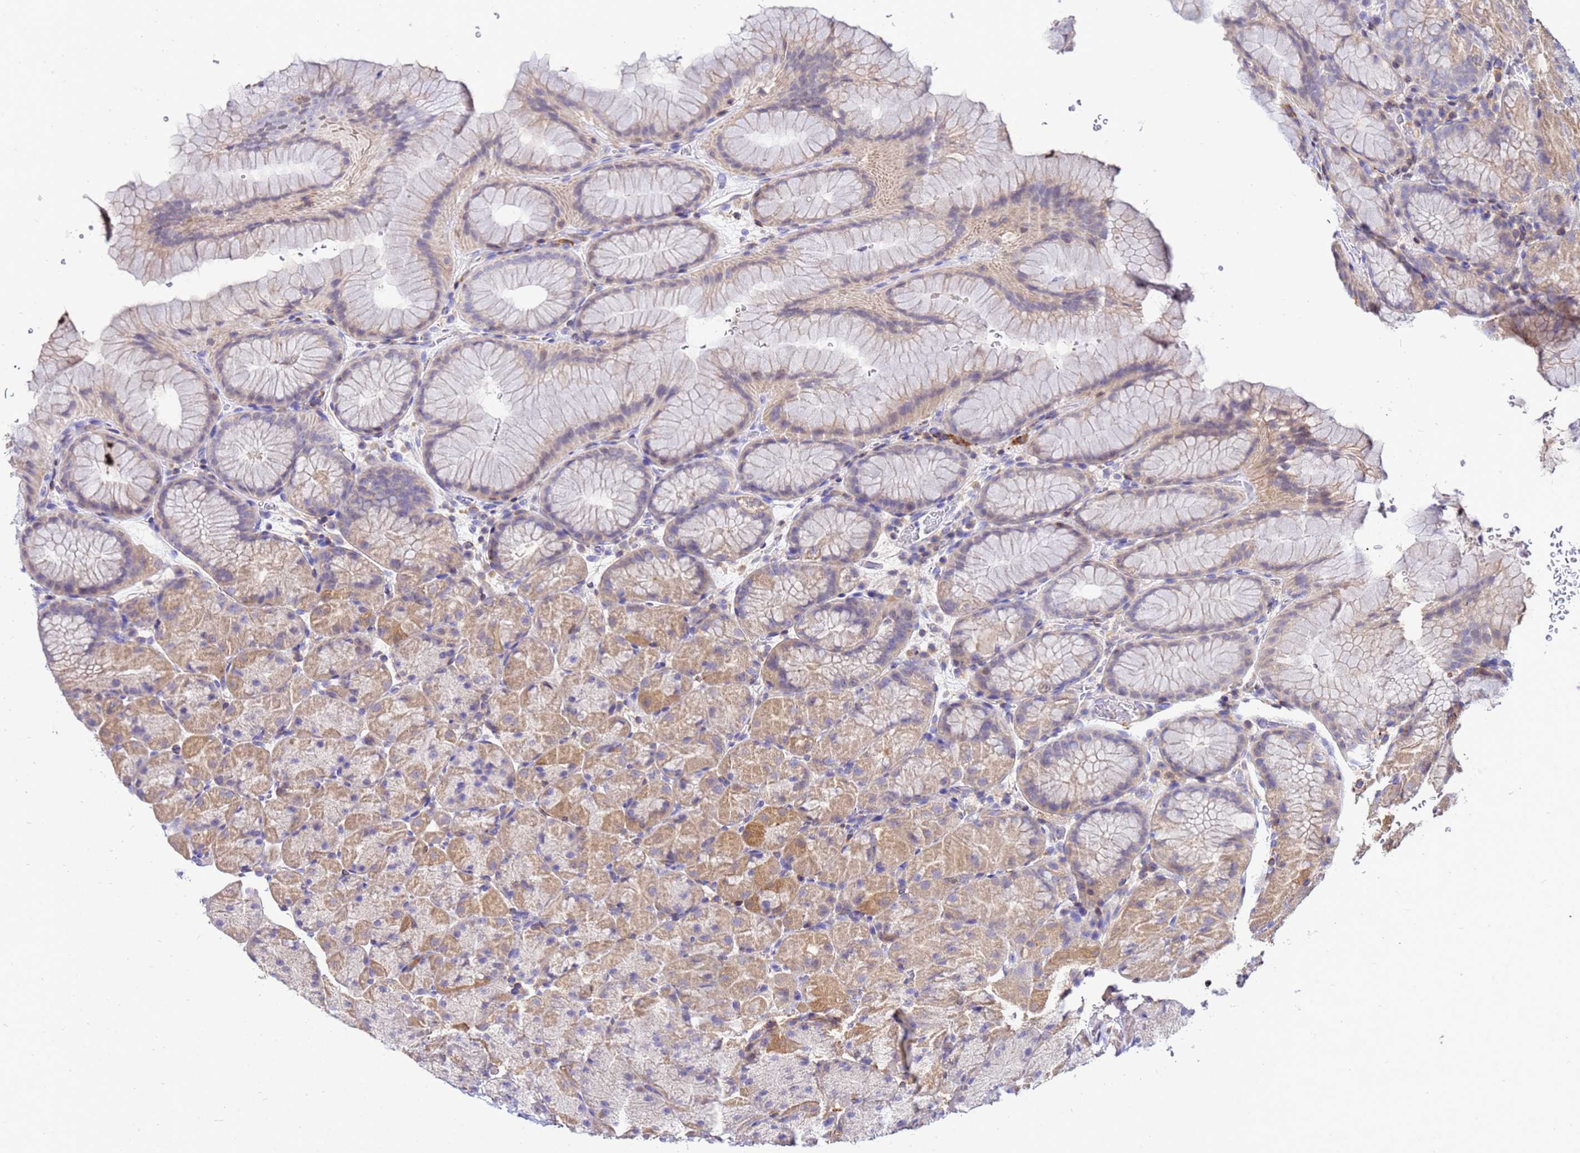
{"staining": {"intensity": "moderate", "quantity": "25%-75%", "location": "cytoplasmic/membranous"}, "tissue": "stomach", "cell_type": "Glandular cells", "image_type": "normal", "snomed": [{"axis": "morphology", "description": "Normal tissue, NOS"}, {"axis": "topography", "description": "Stomach, upper"}, {"axis": "topography", "description": "Stomach, lower"}], "caption": "Brown immunohistochemical staining in normal stomach shows moderate cytoplasmic/membranous positivity in approximately 25%-75% of glandular cells. Nuclei are stained in blue.", "gene": "DBNDD2", "patient": {"sex": "male", "age": 67}}